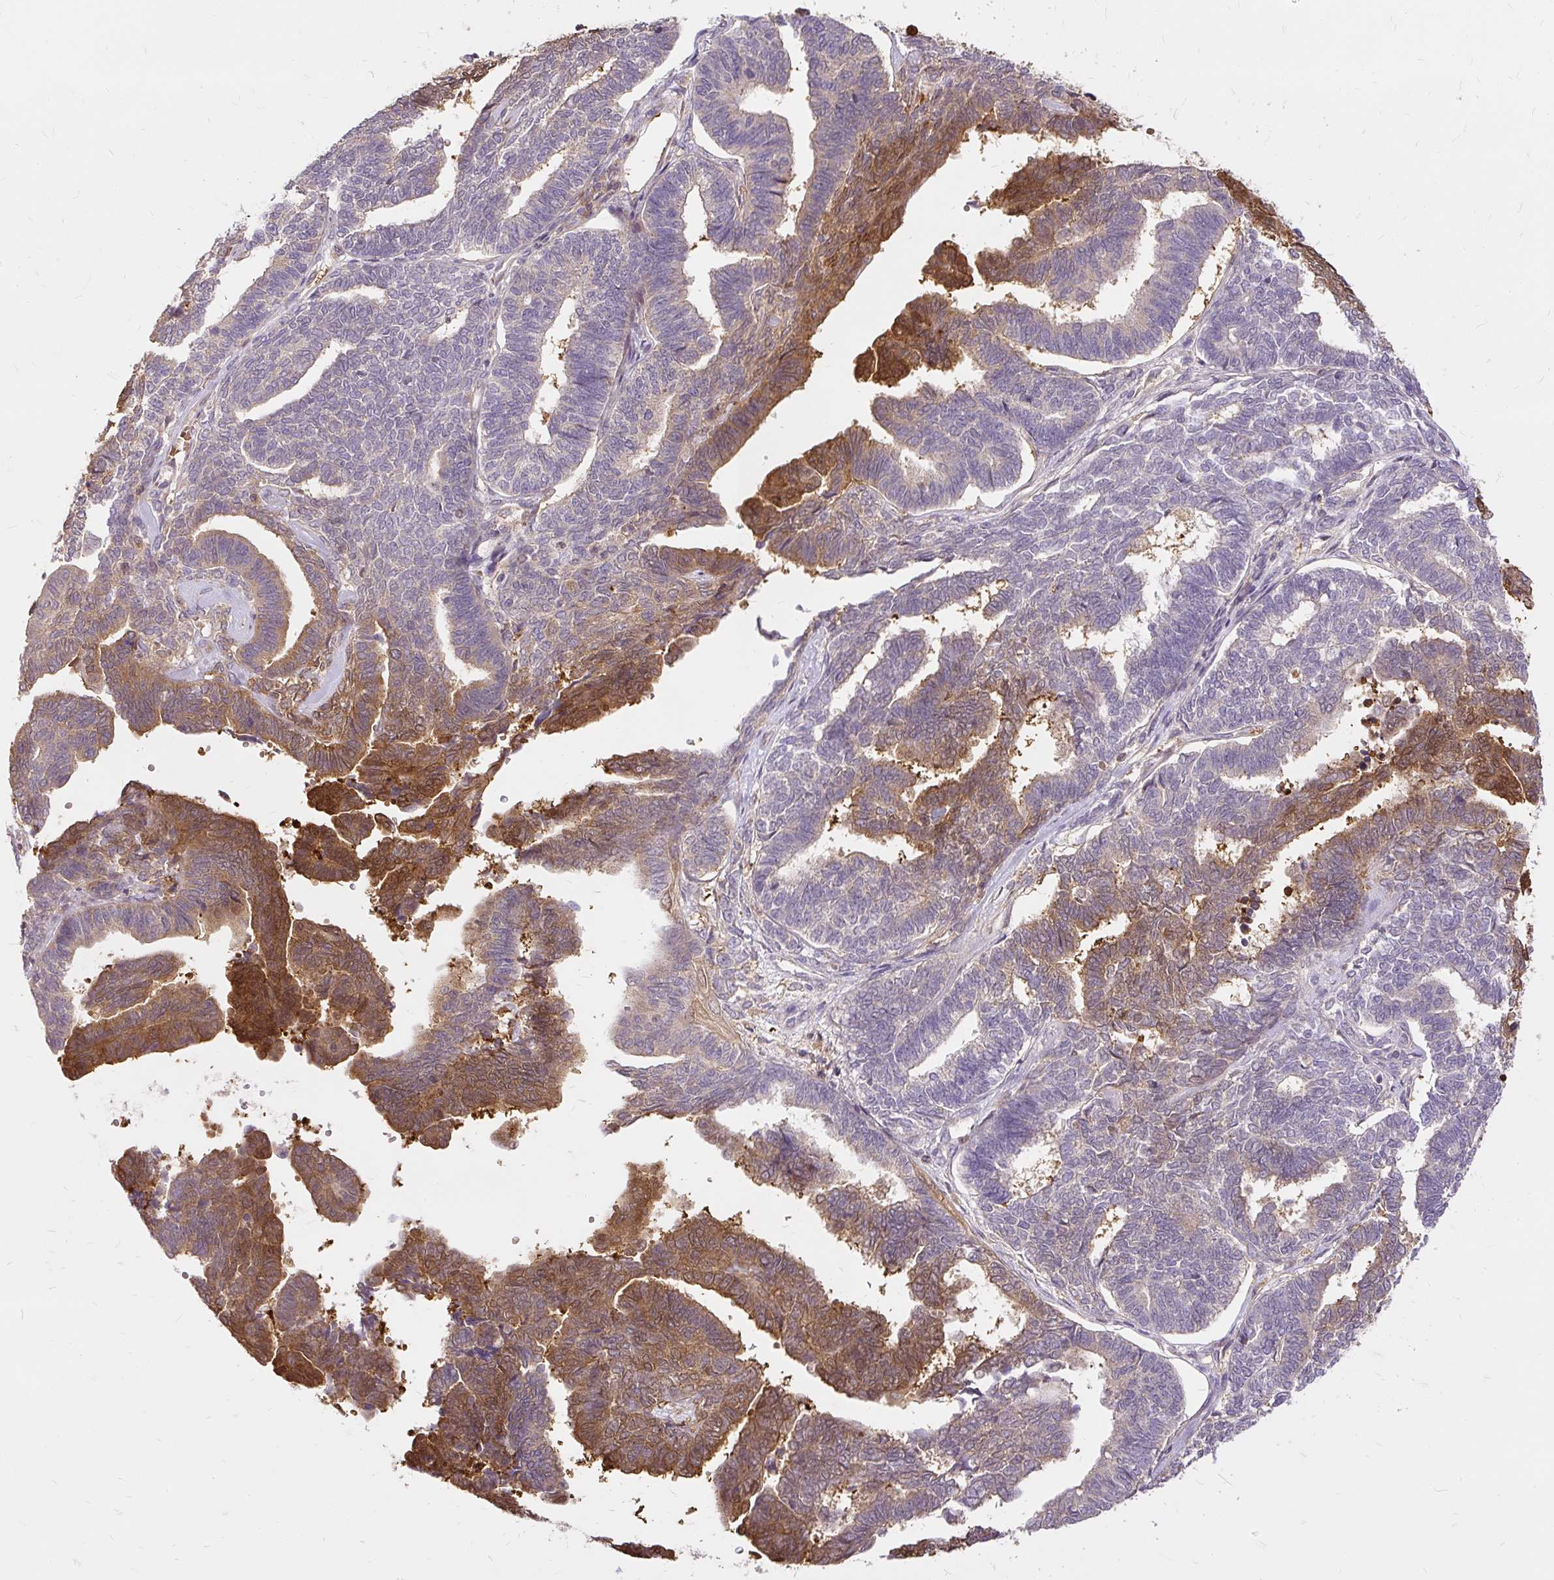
{"staining": {"intensity": "moderate", "quantity": "25%-75%", "location": "cytoplasmic/membranous"}, "tissue": "endometrial cancer", "cell_type": "Tumor cells", "image_type": "cancer", "snomed": [{"axis": "morphology", "description": "Adenocarcinoma, NOS"}, {"axis": "topography", "description": "Endometrium"}], "caption": "Adenocarcinoma (endometrial) stained with immunohistochemistry exhibits moderate cytoplasmic/membranous positivity in about 25%-75% of tumor cells.", "gene": "AP5S1", "patient": {"sex": "female", "age": 70}}